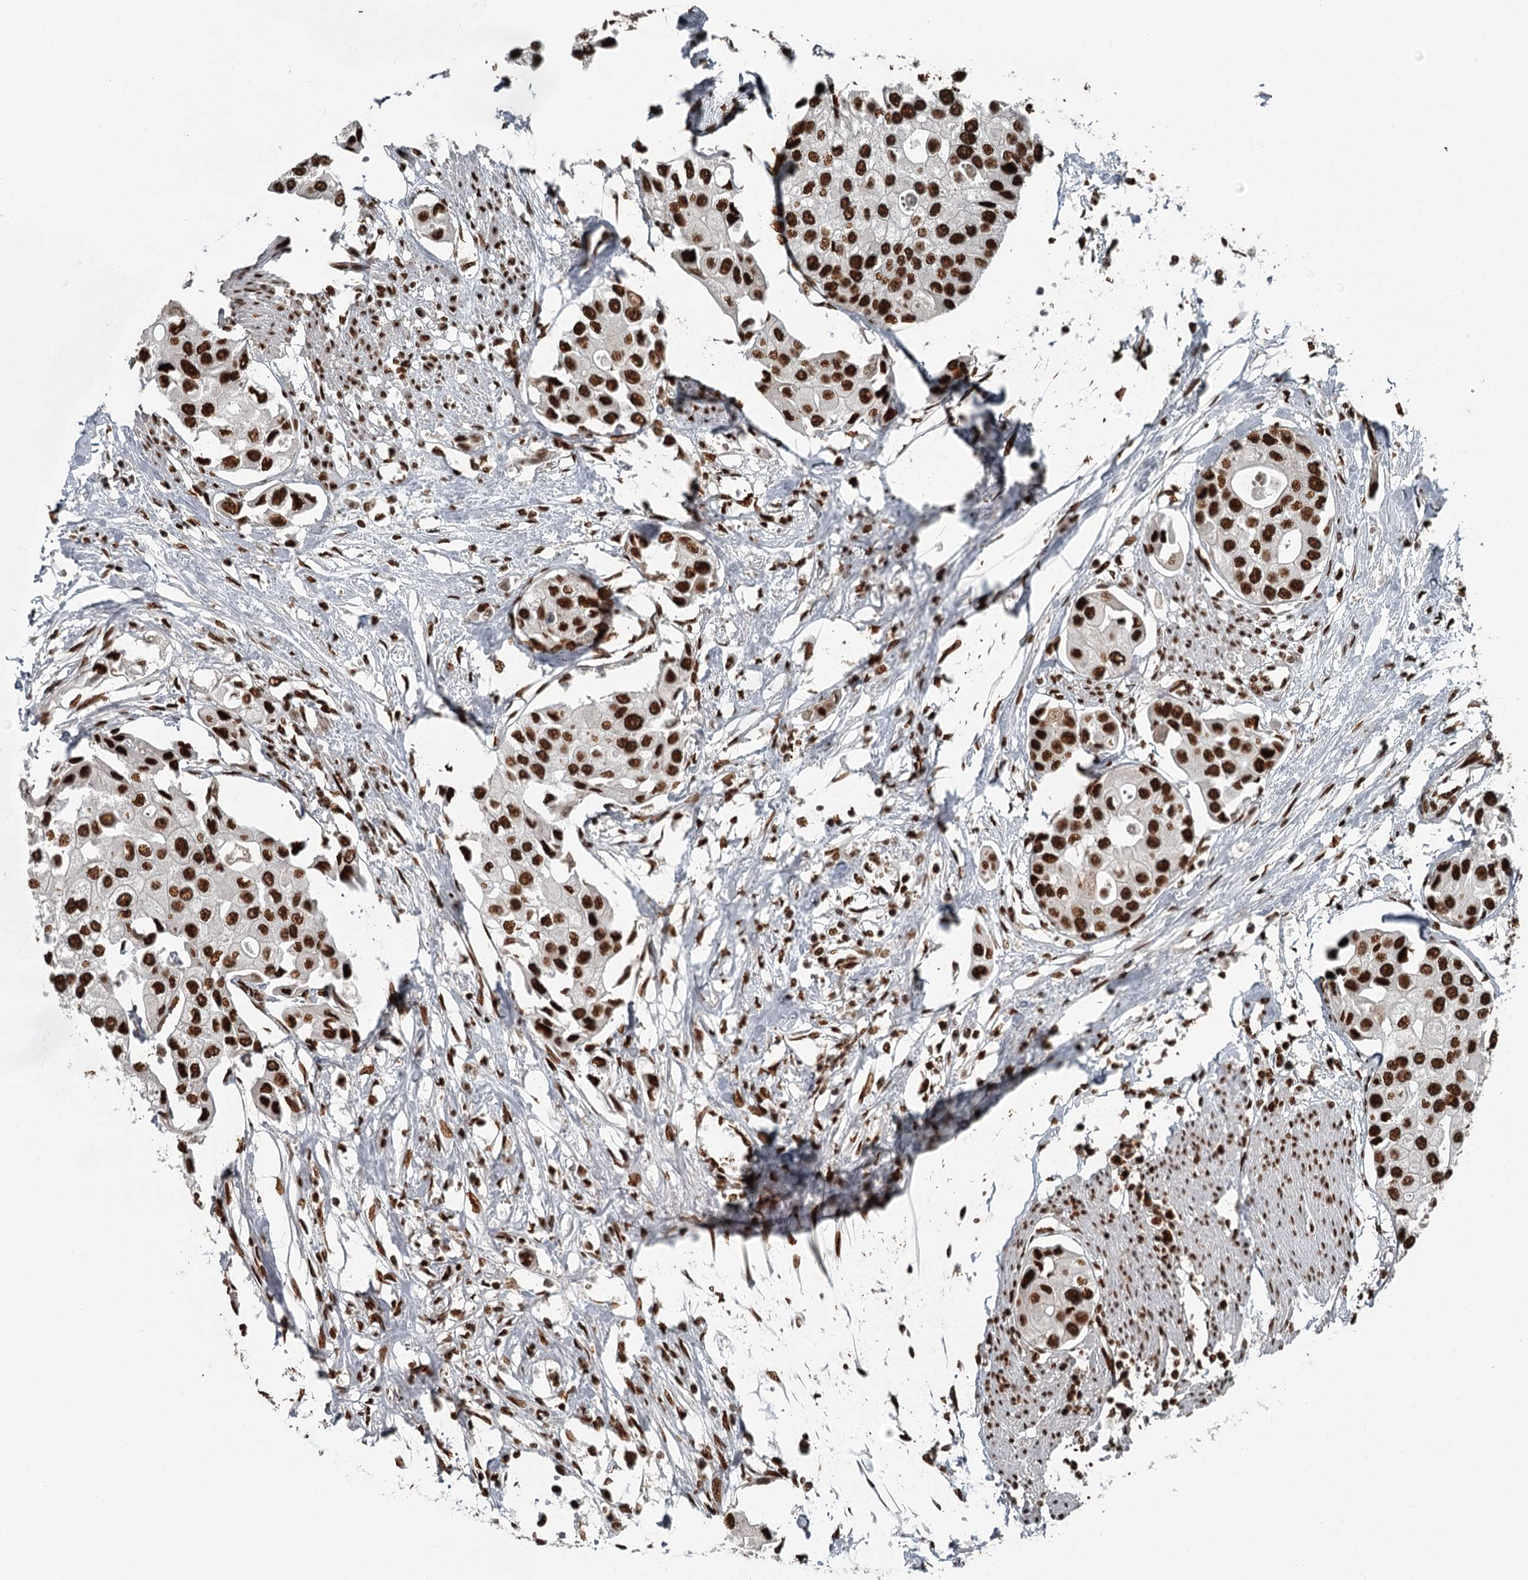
{"staining": {"intensity": "strong", "quantity": ">75%", "location": "nuclear"}, "tissue": "urothelial cancer", "cell_type": "Tumor cells", "image_type": "cancer", "snomed": [{"axis": "morphology", "description": "Urothelial carcinoma, High grade"}, {"axis": "topography", "description": "Urinary bladder"}], "caption": "A brown stain shows strong nuclear staining of a protein in human high-grade urothelial carcinoma tumor cells.", "gene": "RBBP7", "patient": {"sex": "male", "age": 64}}